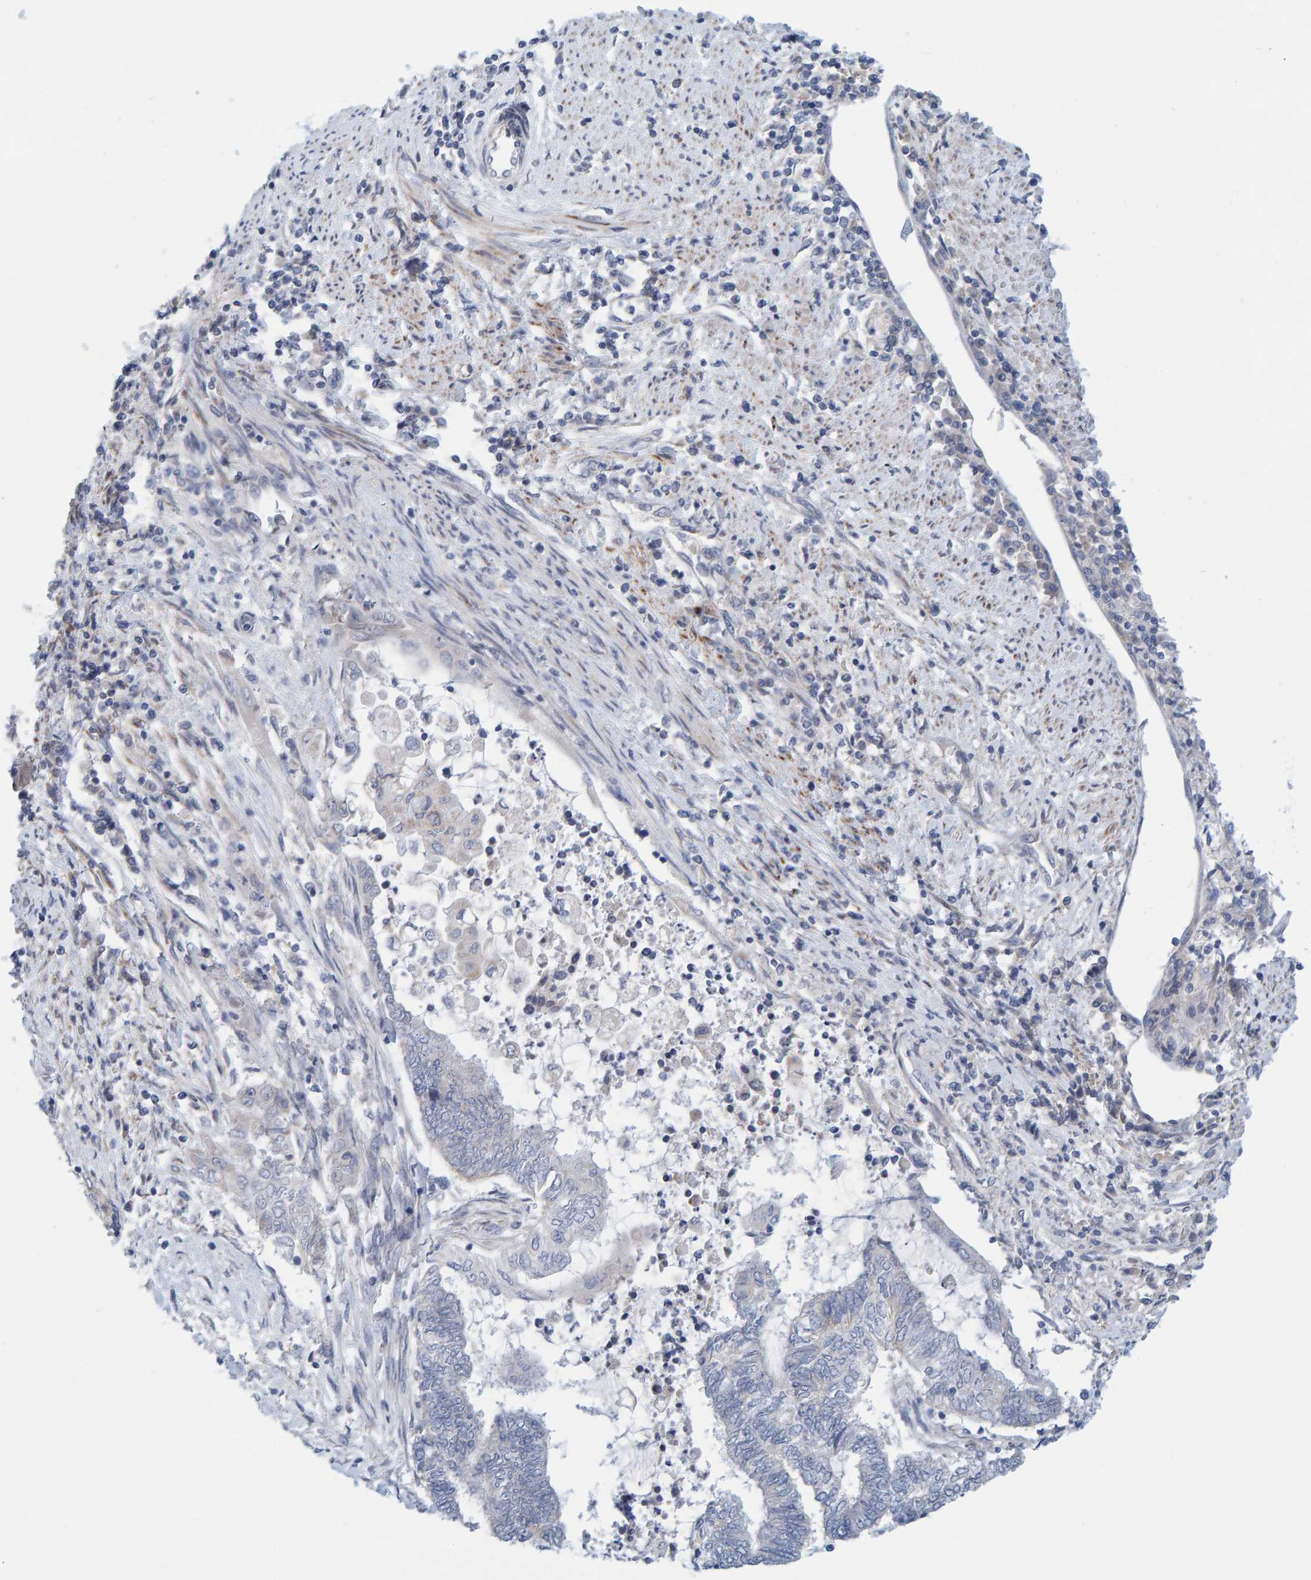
{"staining": {"intensity": "negative", "quantity": "none", "location": "none"}, "tissue": "endometrial cancer", "cell_type": "Tumor cells", "image_type": "cancer", "snomed": [{"axis": "morphology", "description": "Adenocarcinoma, NOS"}, {"axis": "topography", "description": "Uterus"}, {"axis": "topography", "description": "Endometrium"}], "caption": "Tumor cells are negative for protein expression in human endometrial cancer.", "gene": "ZC3H3", "patient": {"sex": "female", "age": 70}}